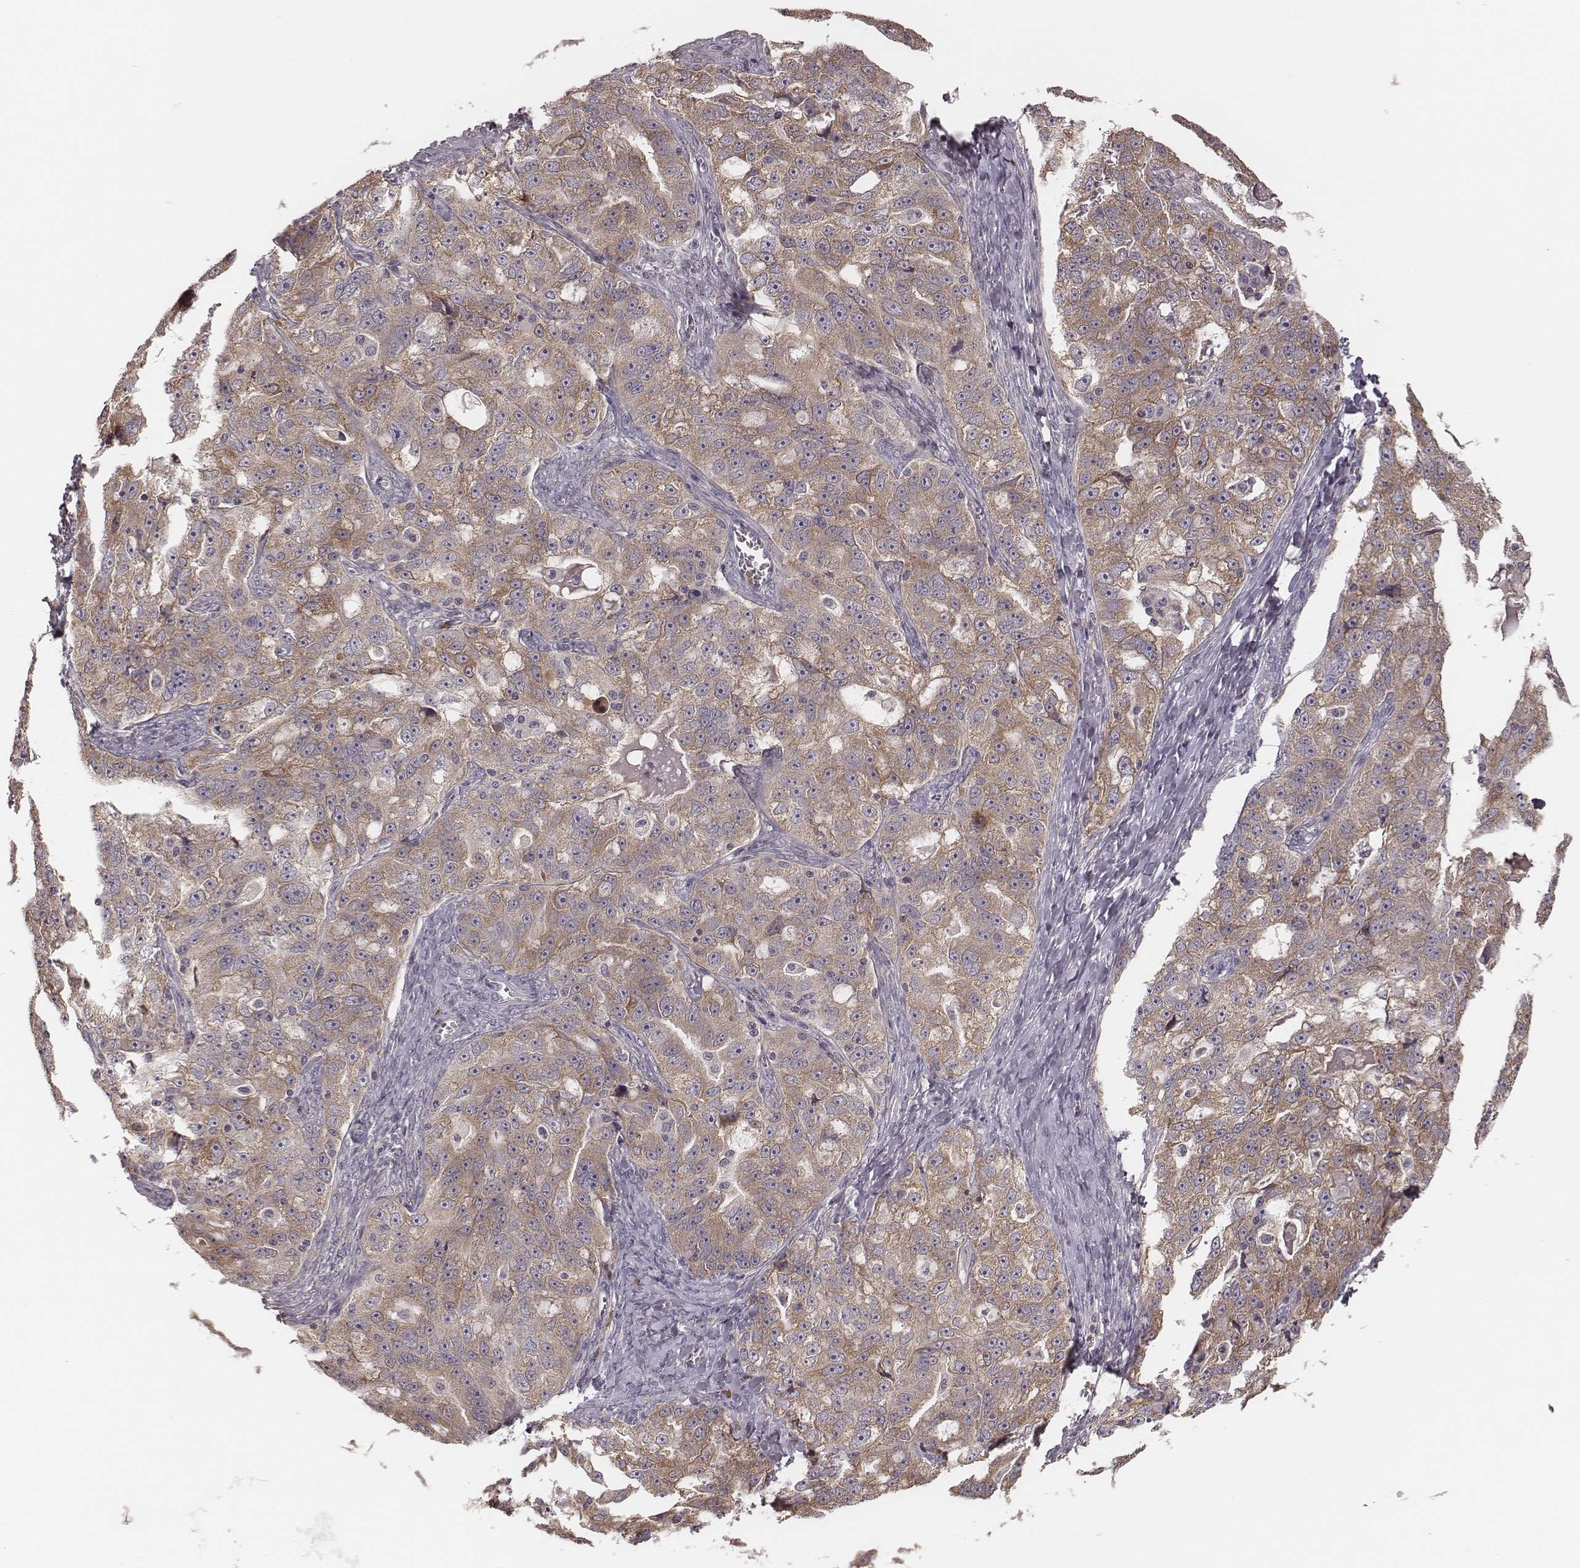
{"staining": {"intensity": "moderate", "quantity": ">75%", "location": "cytoplasmic/membranous"}, "tissue": "ovarian cancer", "cell_type": "Tumor cells", "image_type": "cancer", "snomed": [{"axis": "morphology", "description": "Cystadenocarcinoma, serous, NOS"}, {"axis": "topography", "description": "Ovary"}], "caption": "High-magnification brightfield microscopy of ovarian serous cystadenocarcinoma stained with DAB (brown) and counterstained with hematoxylin (blue). tumor cells exhibit moderate cytoplasmic/membranous positivity is seen in about>75% of cells.", "gene": "P2RX5", "patient": {"sex": "female", "age": 51}}